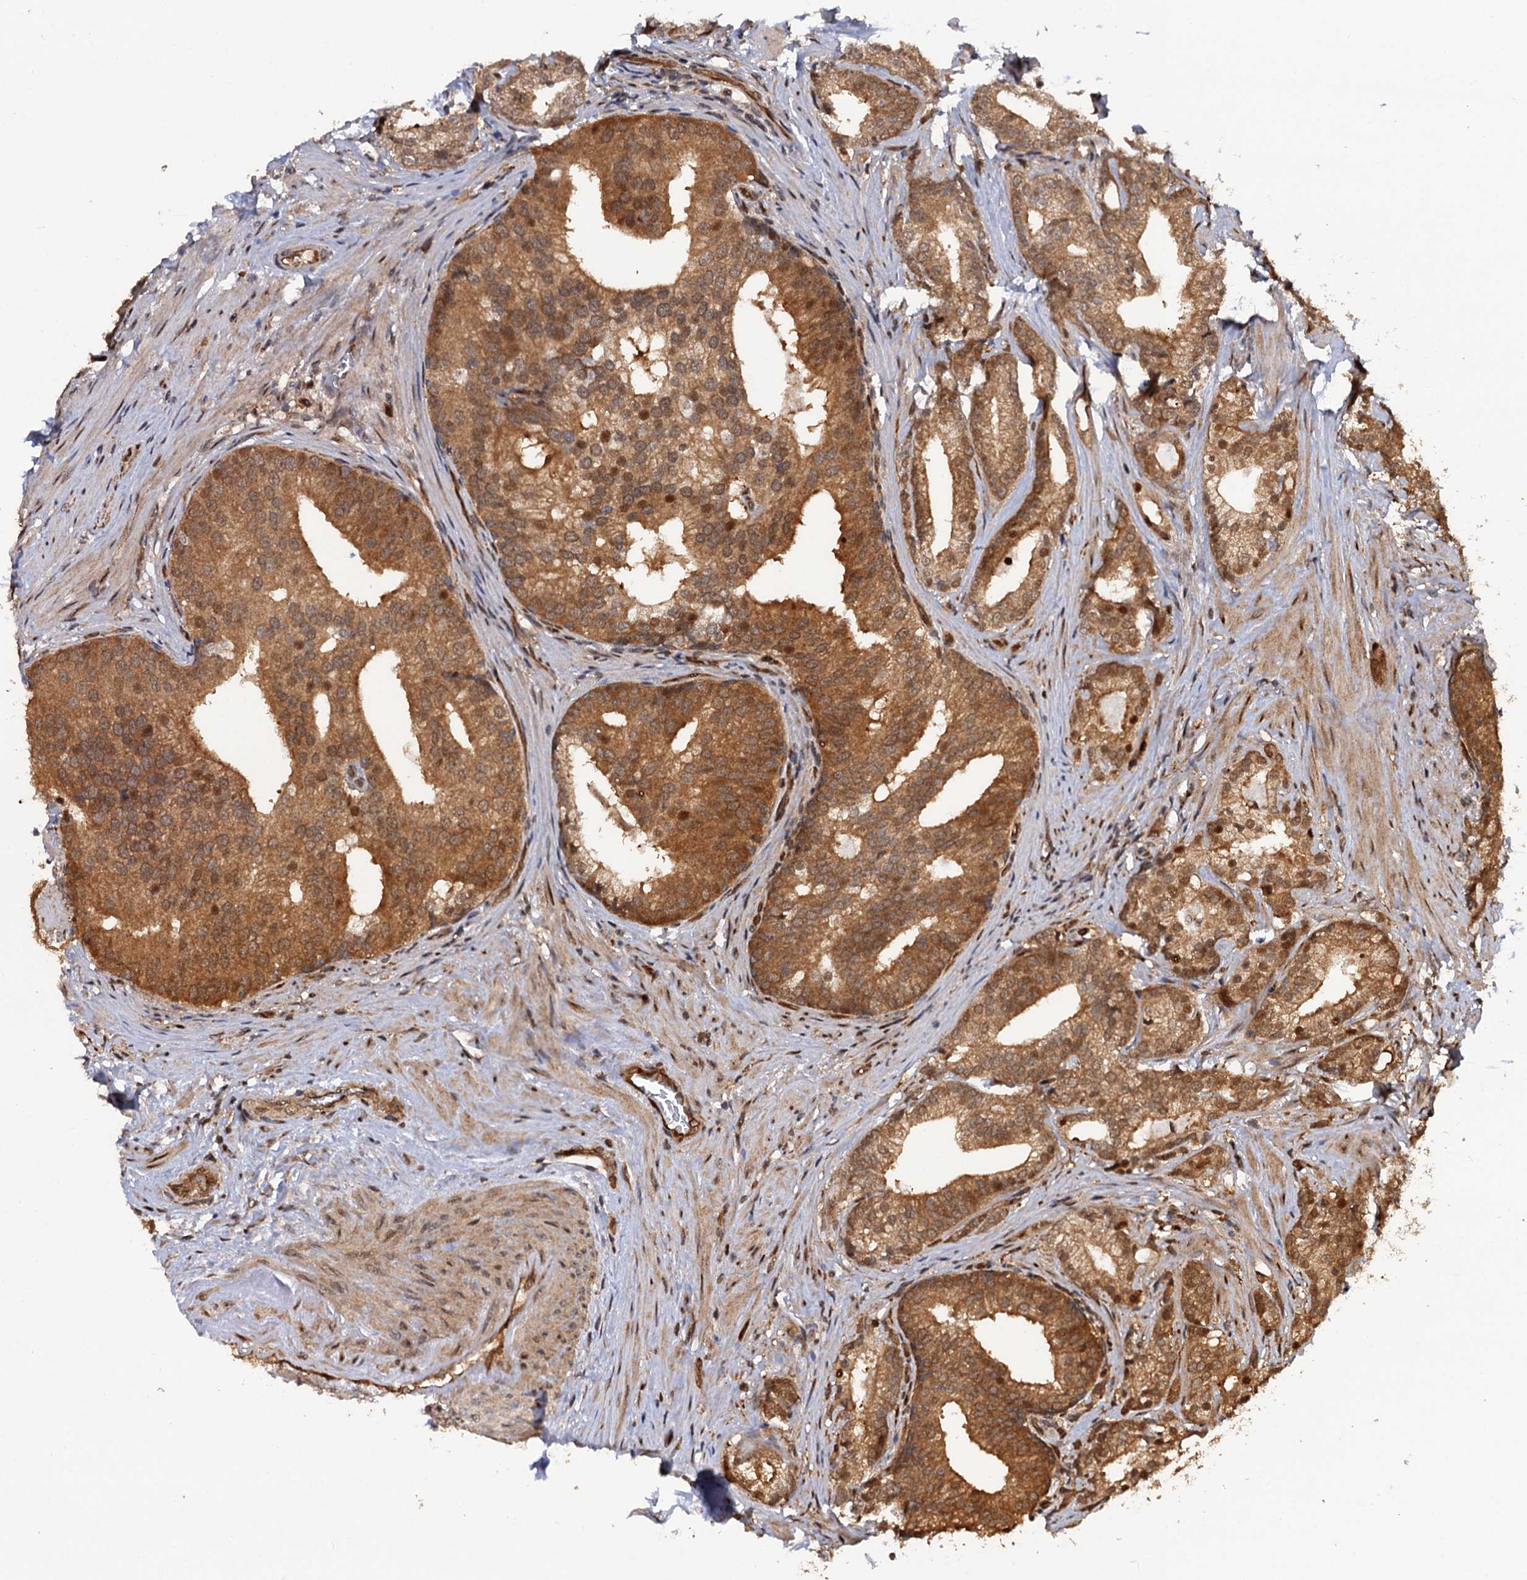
{"staining": {"intensity": "moderate", "quantity": ">75%", "location": "cytoplasmic/membranous"}, "tissue": "prostate cancer", "cell_type": "Tumor cells", "image_type": "cancer", "snomed": [{"axis": "morphology", "description": "Adenocarcinoma, Low grade"}, {"axis": "topography", "description": "Prostate"}], "caption": "Immunohistochemistry staining of prostate cancer, which displays medium levels of moderate cytoplasmic/membranous positivity in approximately >75% of tumor cells indicating moderate cytoplasmic/membranous protein expression. The staining was performed using DAB (brown) for protein detection and nuclei were counterstained in hematoxylin (blue).", "gene": "CDC23", "patient": {"sex": "male", "age": 71}}